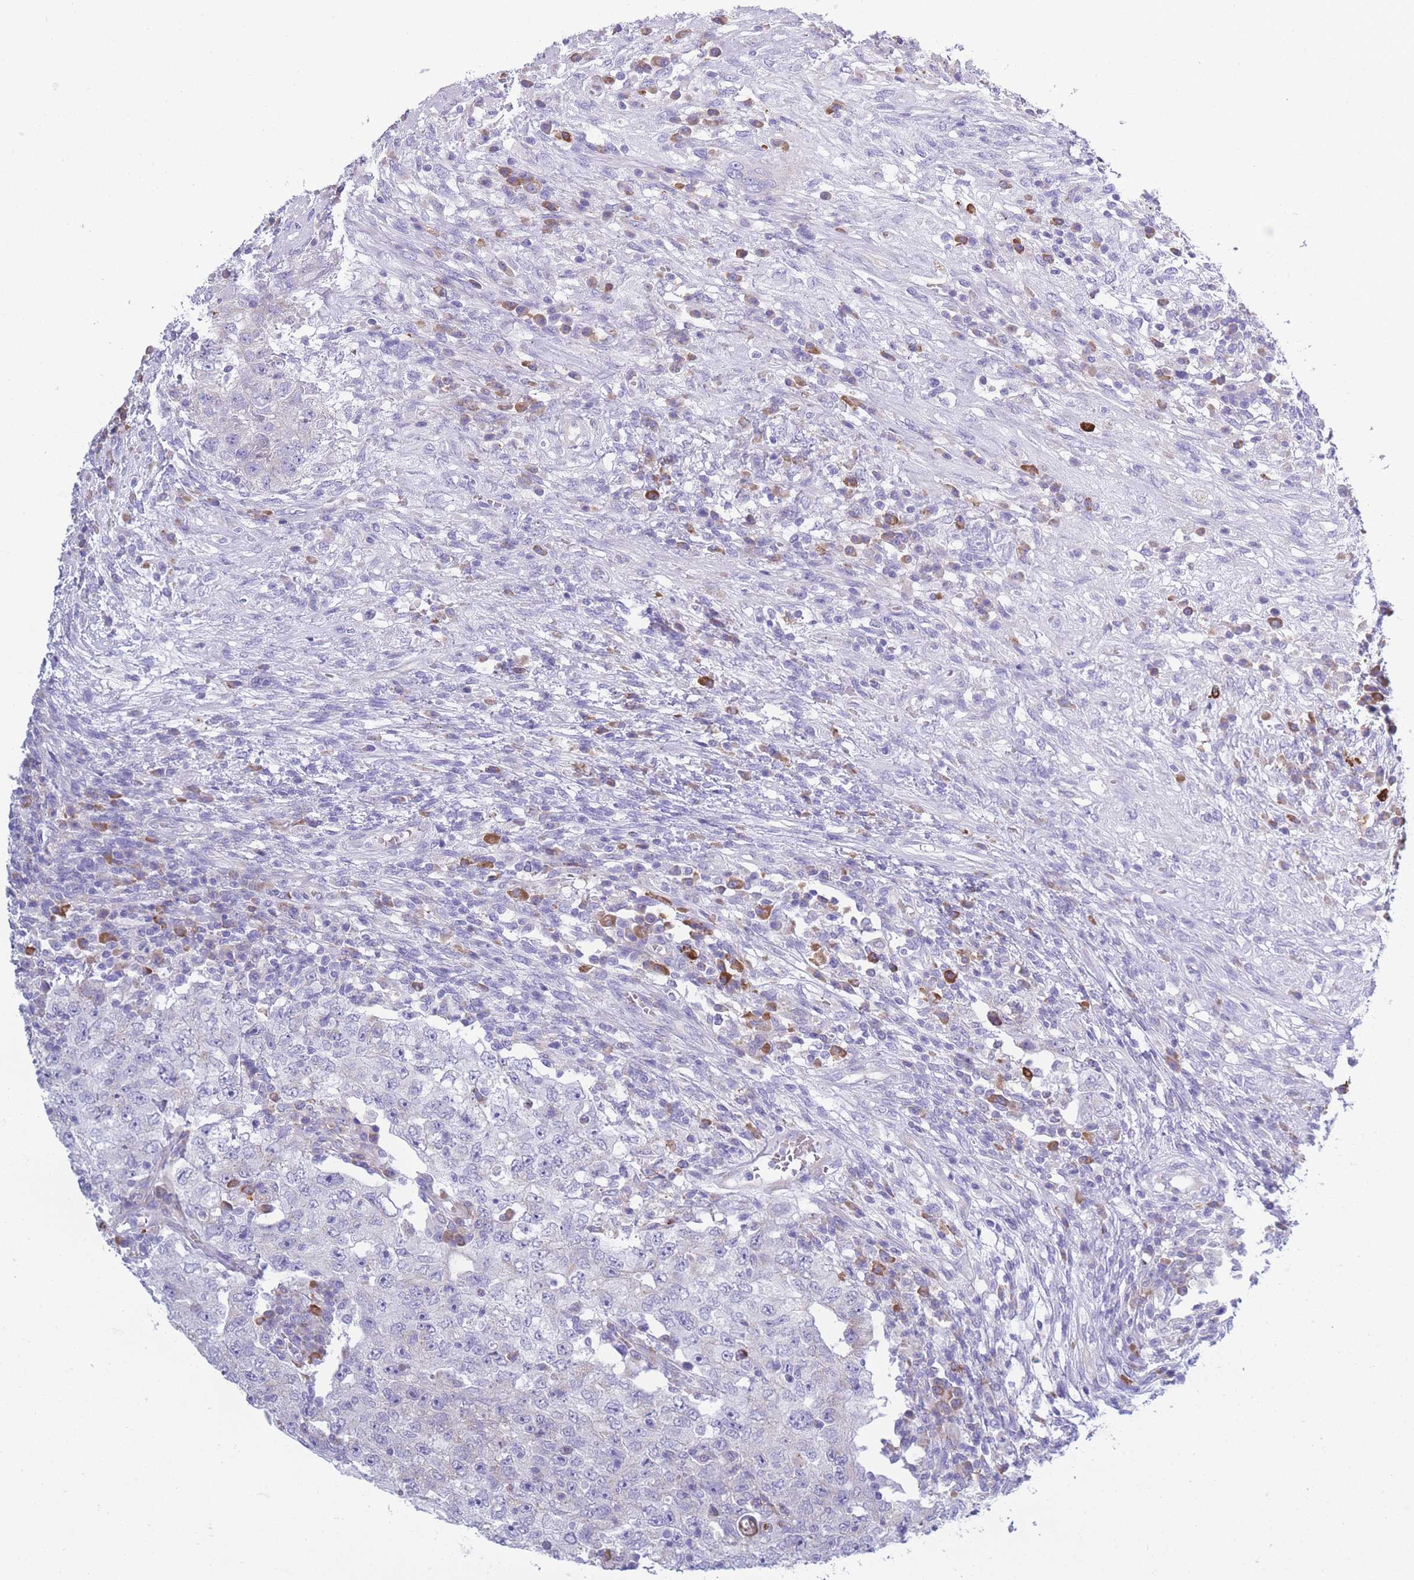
{"staining": {"intensity": "negative", "quantity": "none", "location": "none"}, "tissue": "testis cancer", "cell_type": "Tumor cells", "image_type": "cancer", "snomed": [{"axis": "morphology", "description": "Carcinoma, Embryonal, NOS"}, {"axis": "topography", "description": "Testis"}], "caption": "DAB (3,3'-diaminobenzidine) immunohistochemical staining of embryonal carcinoma (testis) shows no significant staining in tumor cells. (IHC, brightfield microscopy, high magnification).", "gene": "XKR8", "patient": {"sex": "male", "age": 26}}